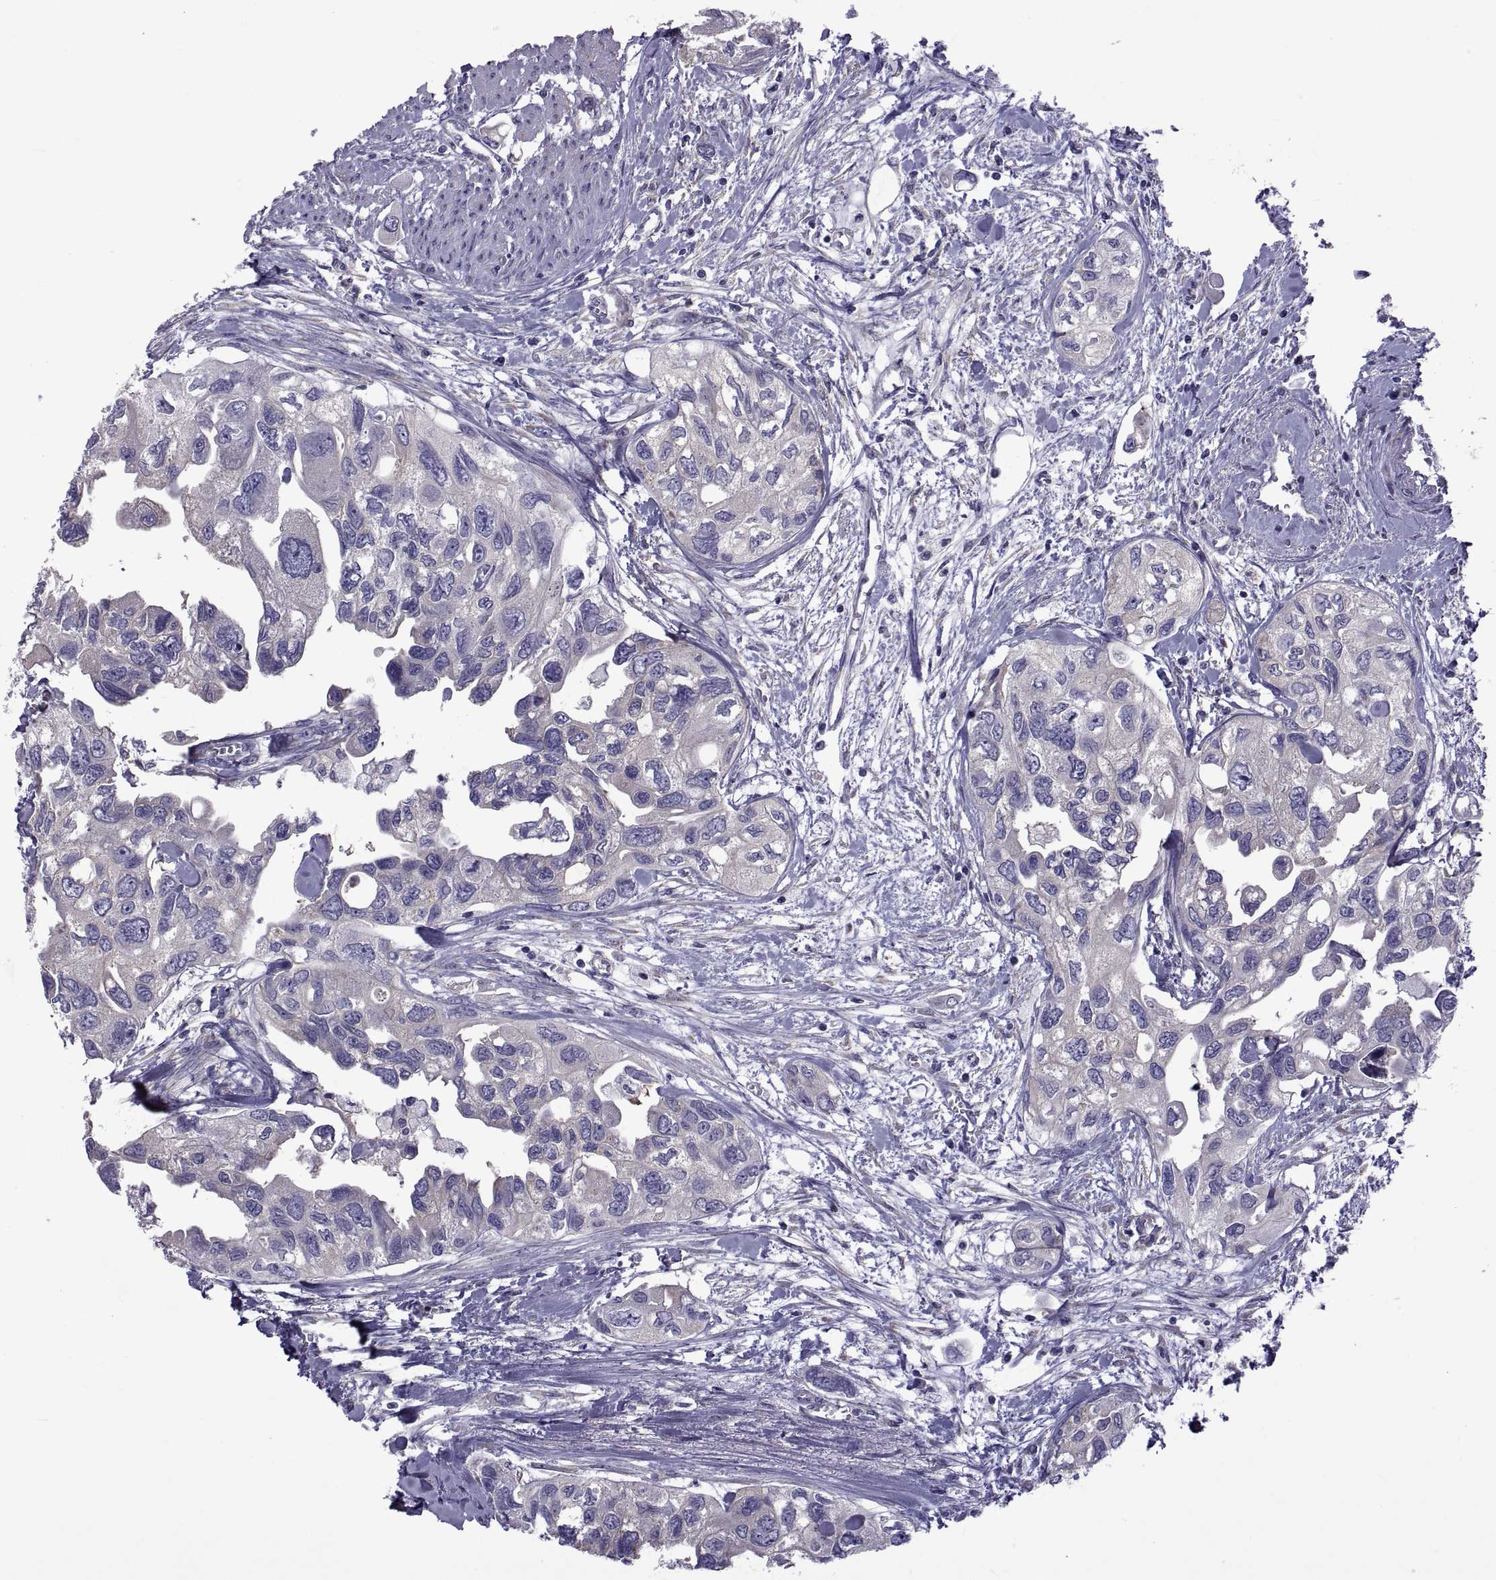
{"staining": {"intensity": "negative", "quantity": "none", "location": "none"}, "tissue": "urothelial cancer", "cell_type": "Tumor cells", "image_type": "cancer", "snomed": [{"axis": "morphology", "description": "Urothelial carcinoma, High grade"}, {"axis": "topography", "description": "Urinary bladder"}], "caption": "The IHC histopathology image has no significant staining in tumor cells of urothelial cancer tissue. (DAB (3,3'-diaminobenzidine) IHC visualized using brightfield microscopy, high magnification).", "gene": "TMC3", "patient": {"sex": "male", "age": 59}}